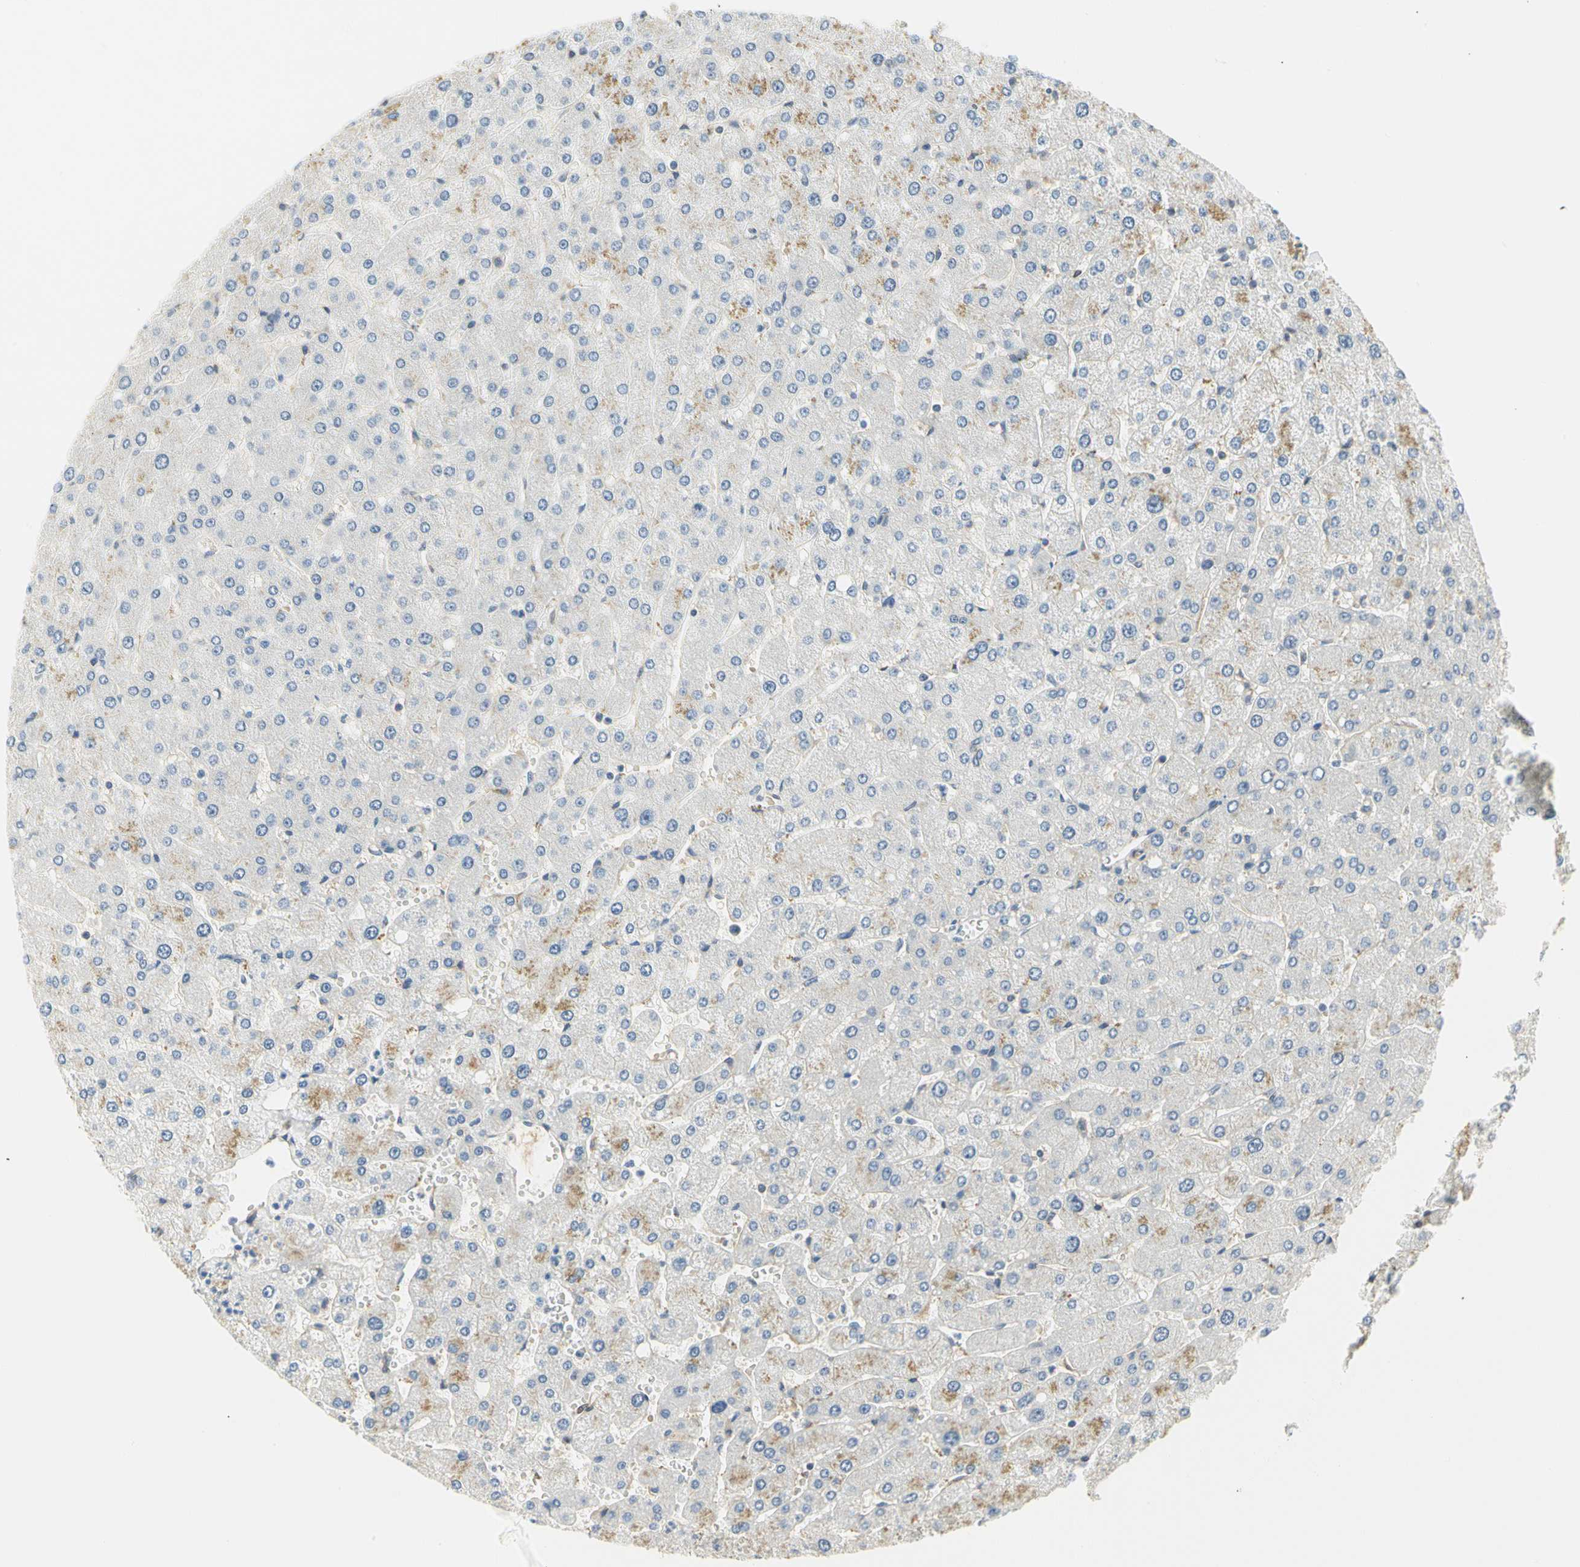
{"staining": {"intensity": "negative", "quantity": "none", "location": "none"}, "tissue": "liver", "cell_type": "Cholangiocytes", "image_type": "normal", "snomed": [{"axis": "morphology", "description": "Normal tissue, NOS"}, {"axis": "topography", "description": "Liver"}], "caption": "DAB immunohistochemical staining of unremarkable human liver demonstrates no significant staining in cholangiocytes.", "gene": "IMPG2", "patient": {"sex": "male", "age": 55}}